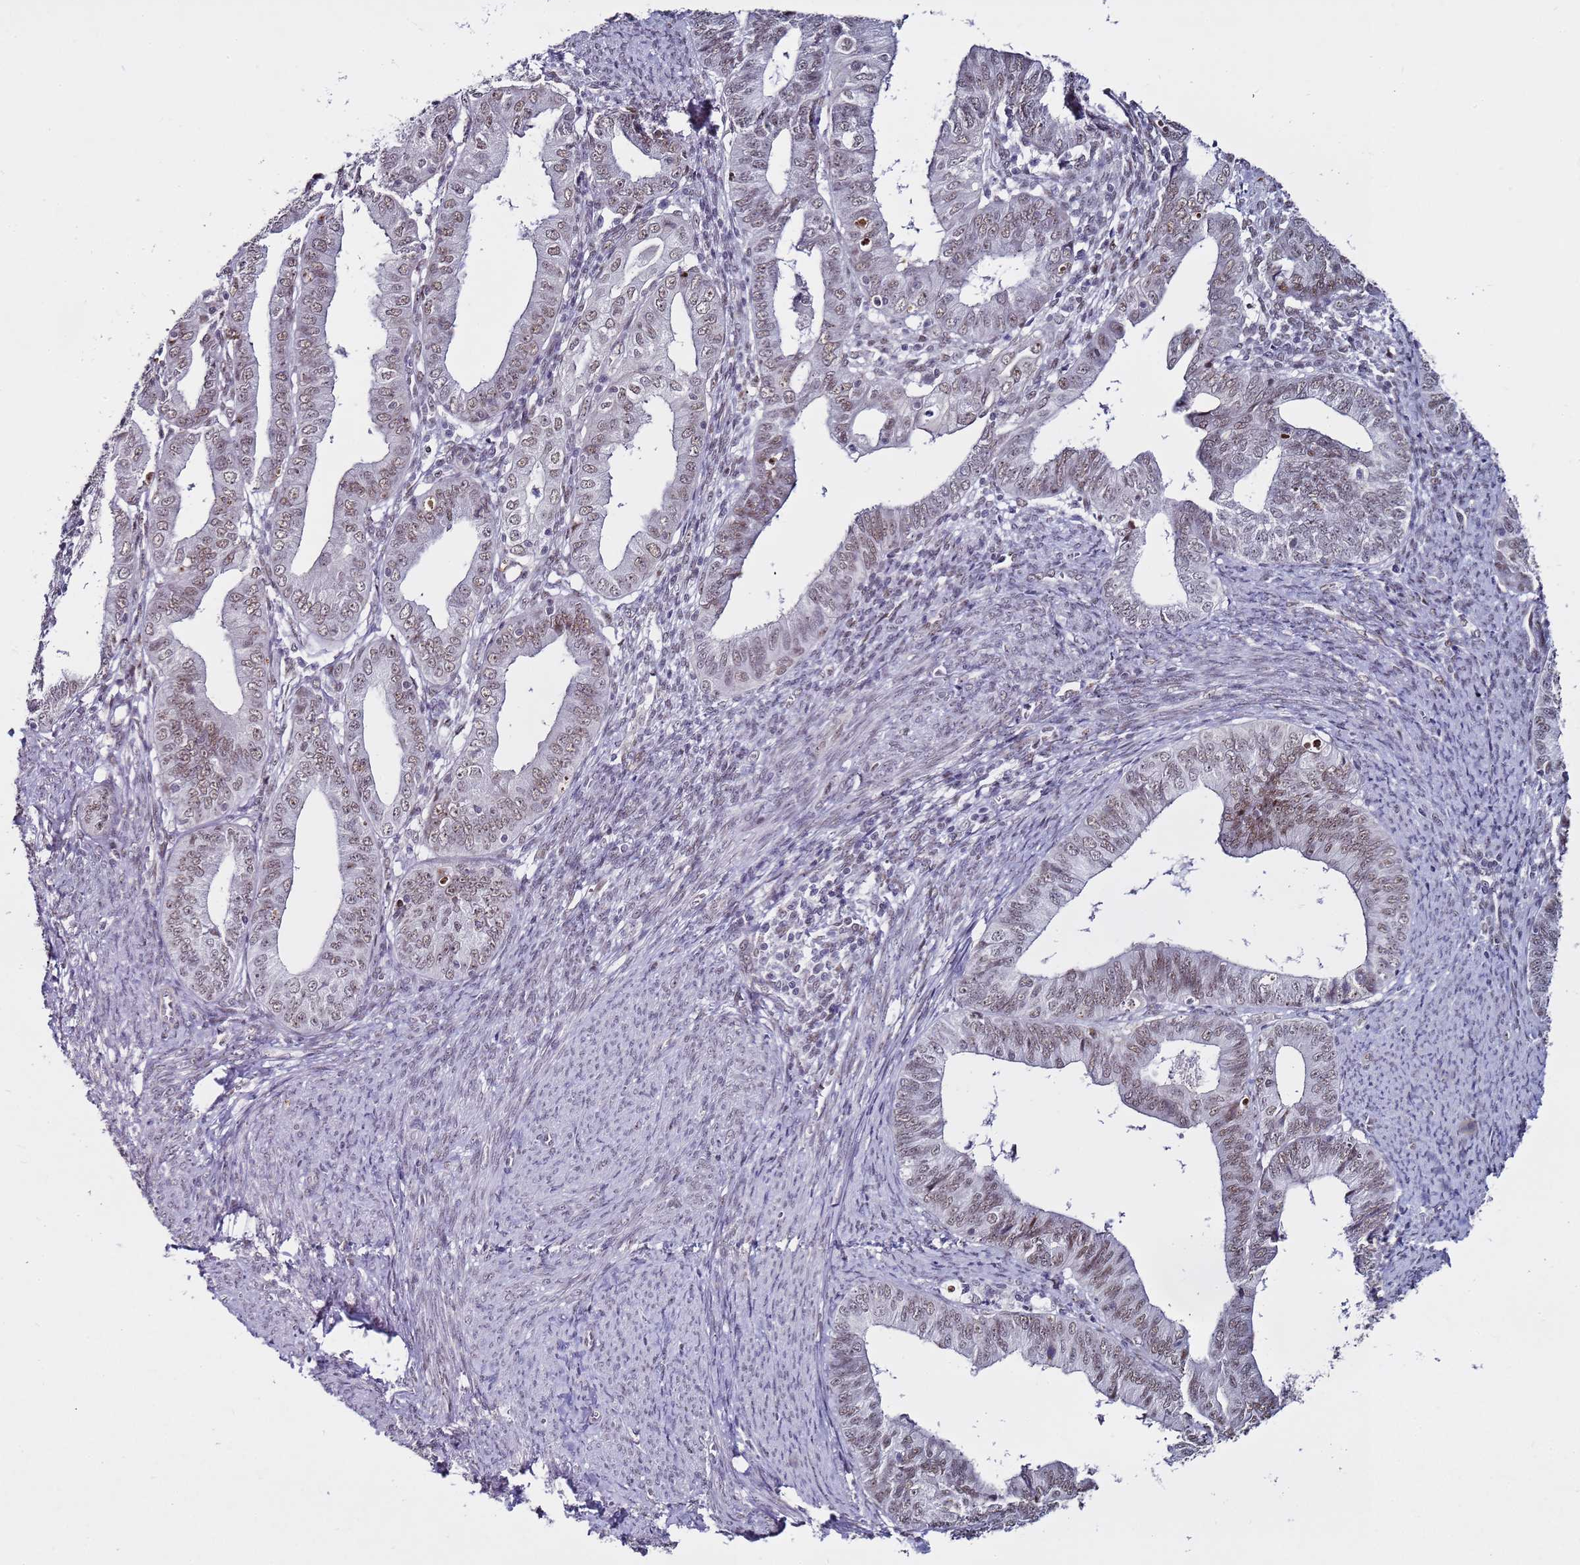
{"staining": {"intensity": "moderate", "quantity": "25%-75%", "location": "nuclear"}, "tissue": "endometrial cancer", "cell_type": "Tumor cells", "image_type": "cancer", "snomed": [{"axis": "morphology", "description": "Adenocarcinoma, NOS"}, {"axis": "topography", "description": "Endometrium"}], "caption": "A photomicrograph of endometrial adenocarcinoma stained for a protein displays moderate nuclear brown staining in tumor cells. The staining was performed using DAB (3,3'-diaminobenzidine) to visualize the protein expression in brown, while the nuclei were stained in blue with hematoxylin (Magnification: 20x).", "gene": "PSMA7", "patient": {"sex": "female", "age": 56}}